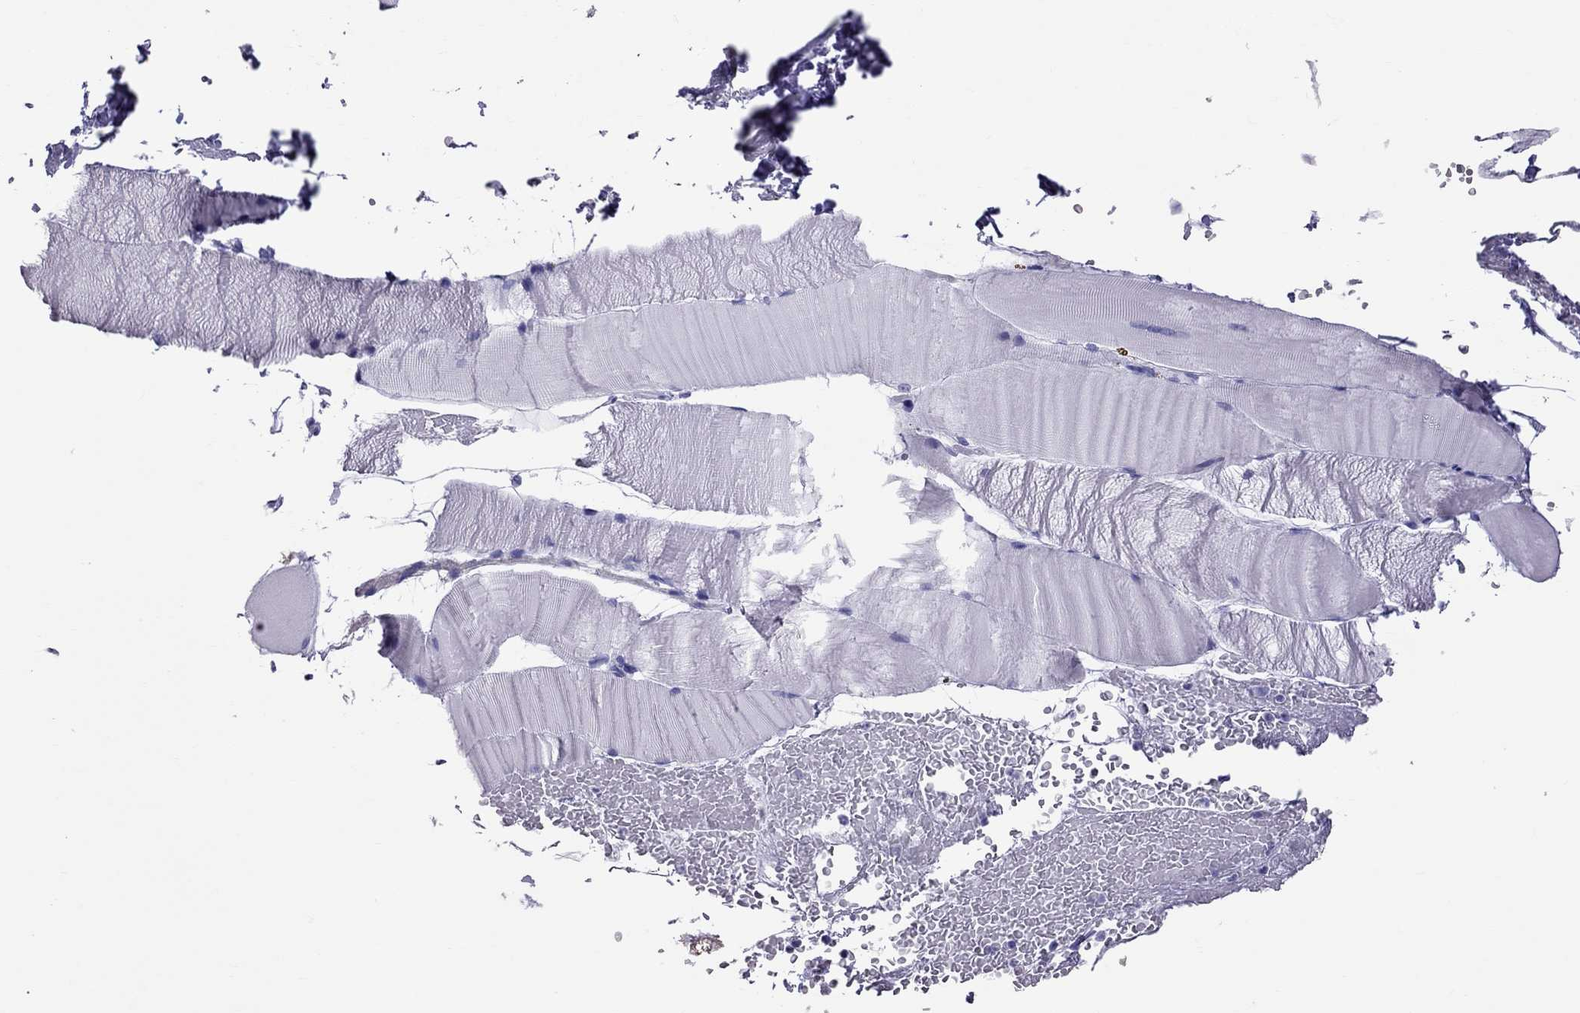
{"staining": {"intensity": "negative", "quantity": "none", "location": "none"}, "tissue": "skeletal muscle", "cell_type": "Myocytes", "image_type": "normal", "snomed": [{"axis": "morphology", "description": "Normal tissue, NOS"}, {"axis": "topography", "description": "Skeletal muscle"}], "caption": "The photomicrograph displays no staining of myocytes in normal skeletal muscle.", "gene": "TTLL13", "patient": {"sex": "female", "age": 37}}